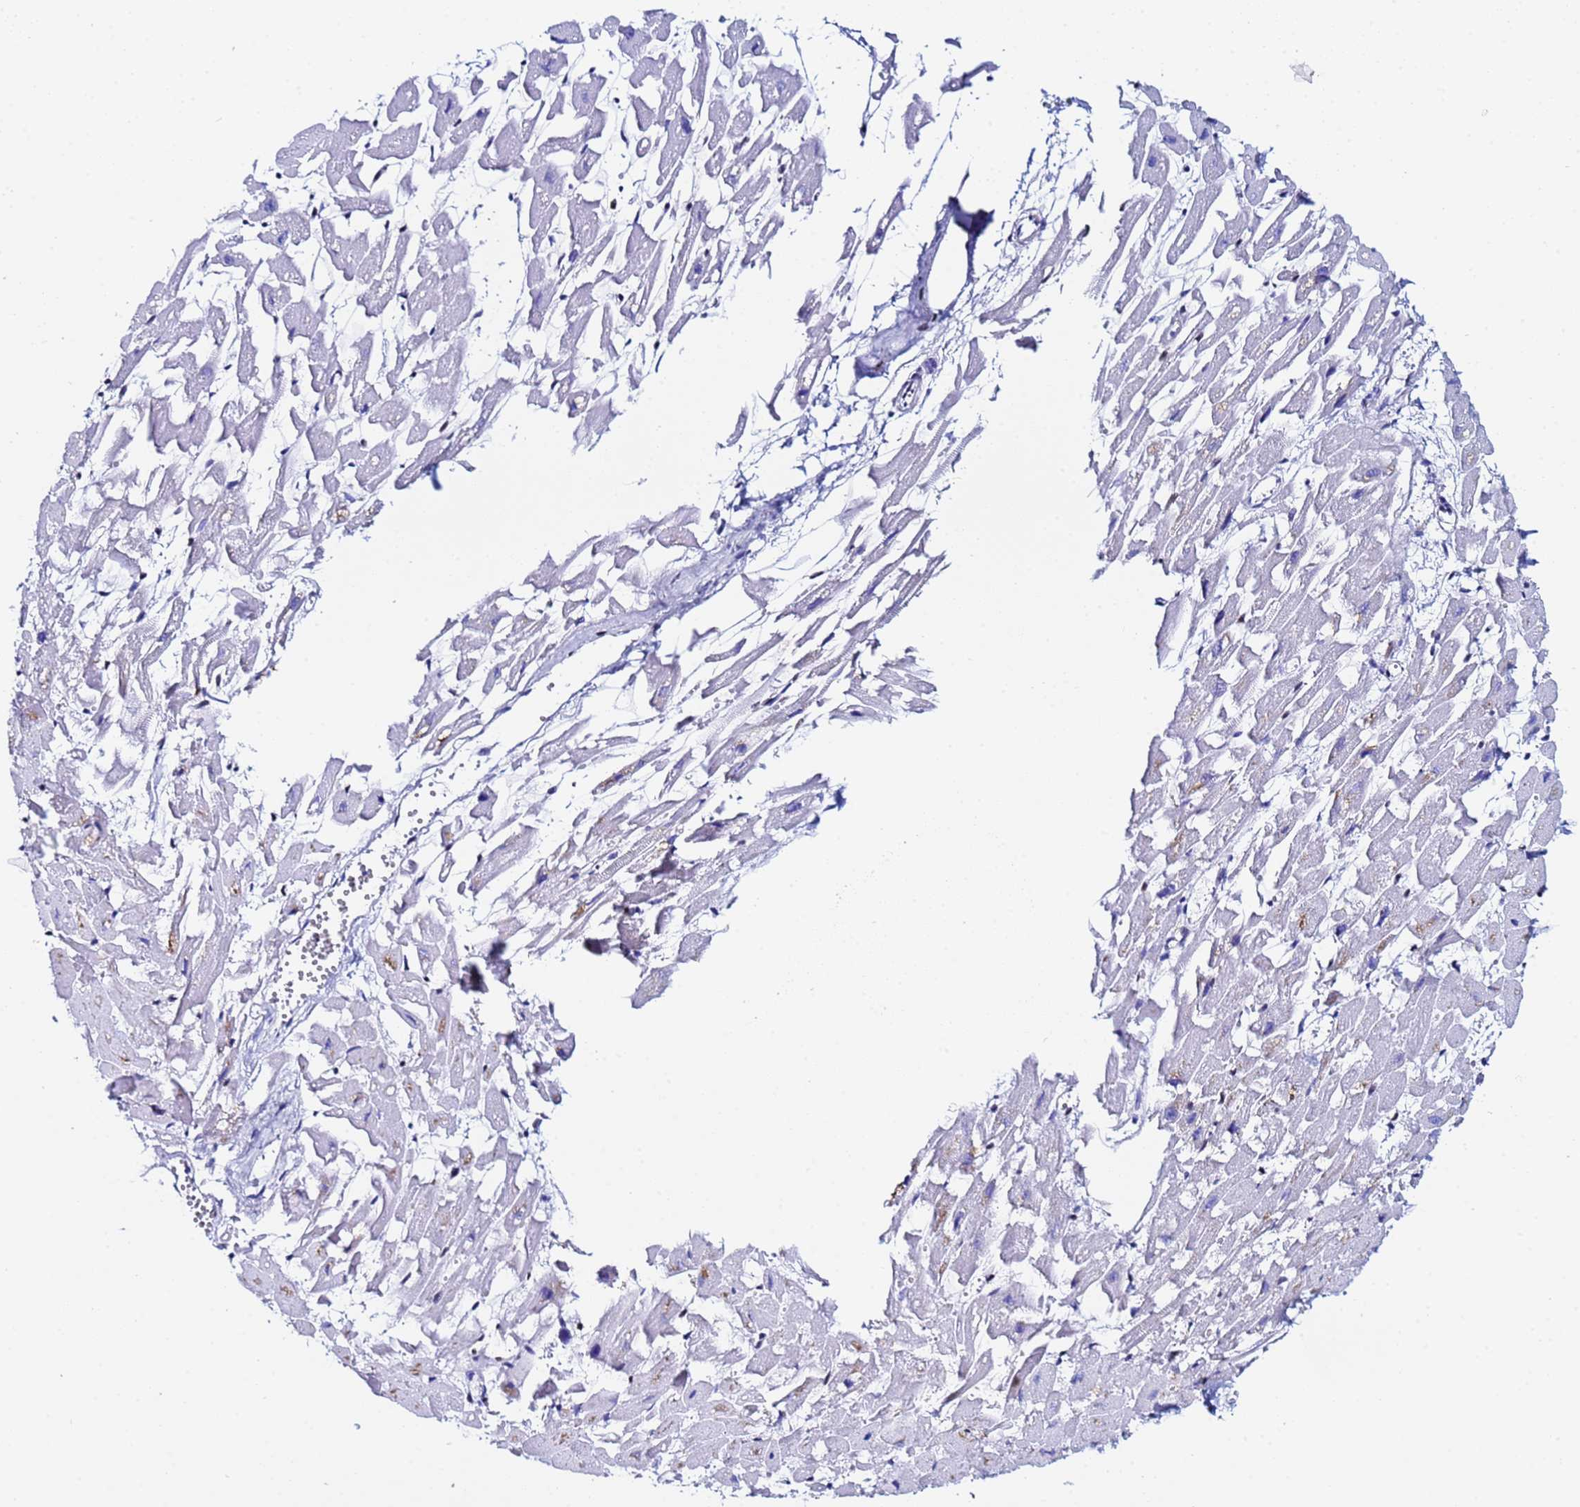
{"staining": {"intensity": "negative", "quantity": "none", "location": "none"}, "tissue": "heart muscle", "cell_type": "Cardiomyocytes", "image_type": "normal", "snomed": [{"axis": "morphology", "description": "Normal tissue, NOS"}, {"axis": "topography", "description": "Heart"}], "caption": "The micrograph demonstrates no staining of cardiomyocytes in normal heart muscle.", "gene": "SNRPA1", "patient": {"sex": "female", "age": 64}}